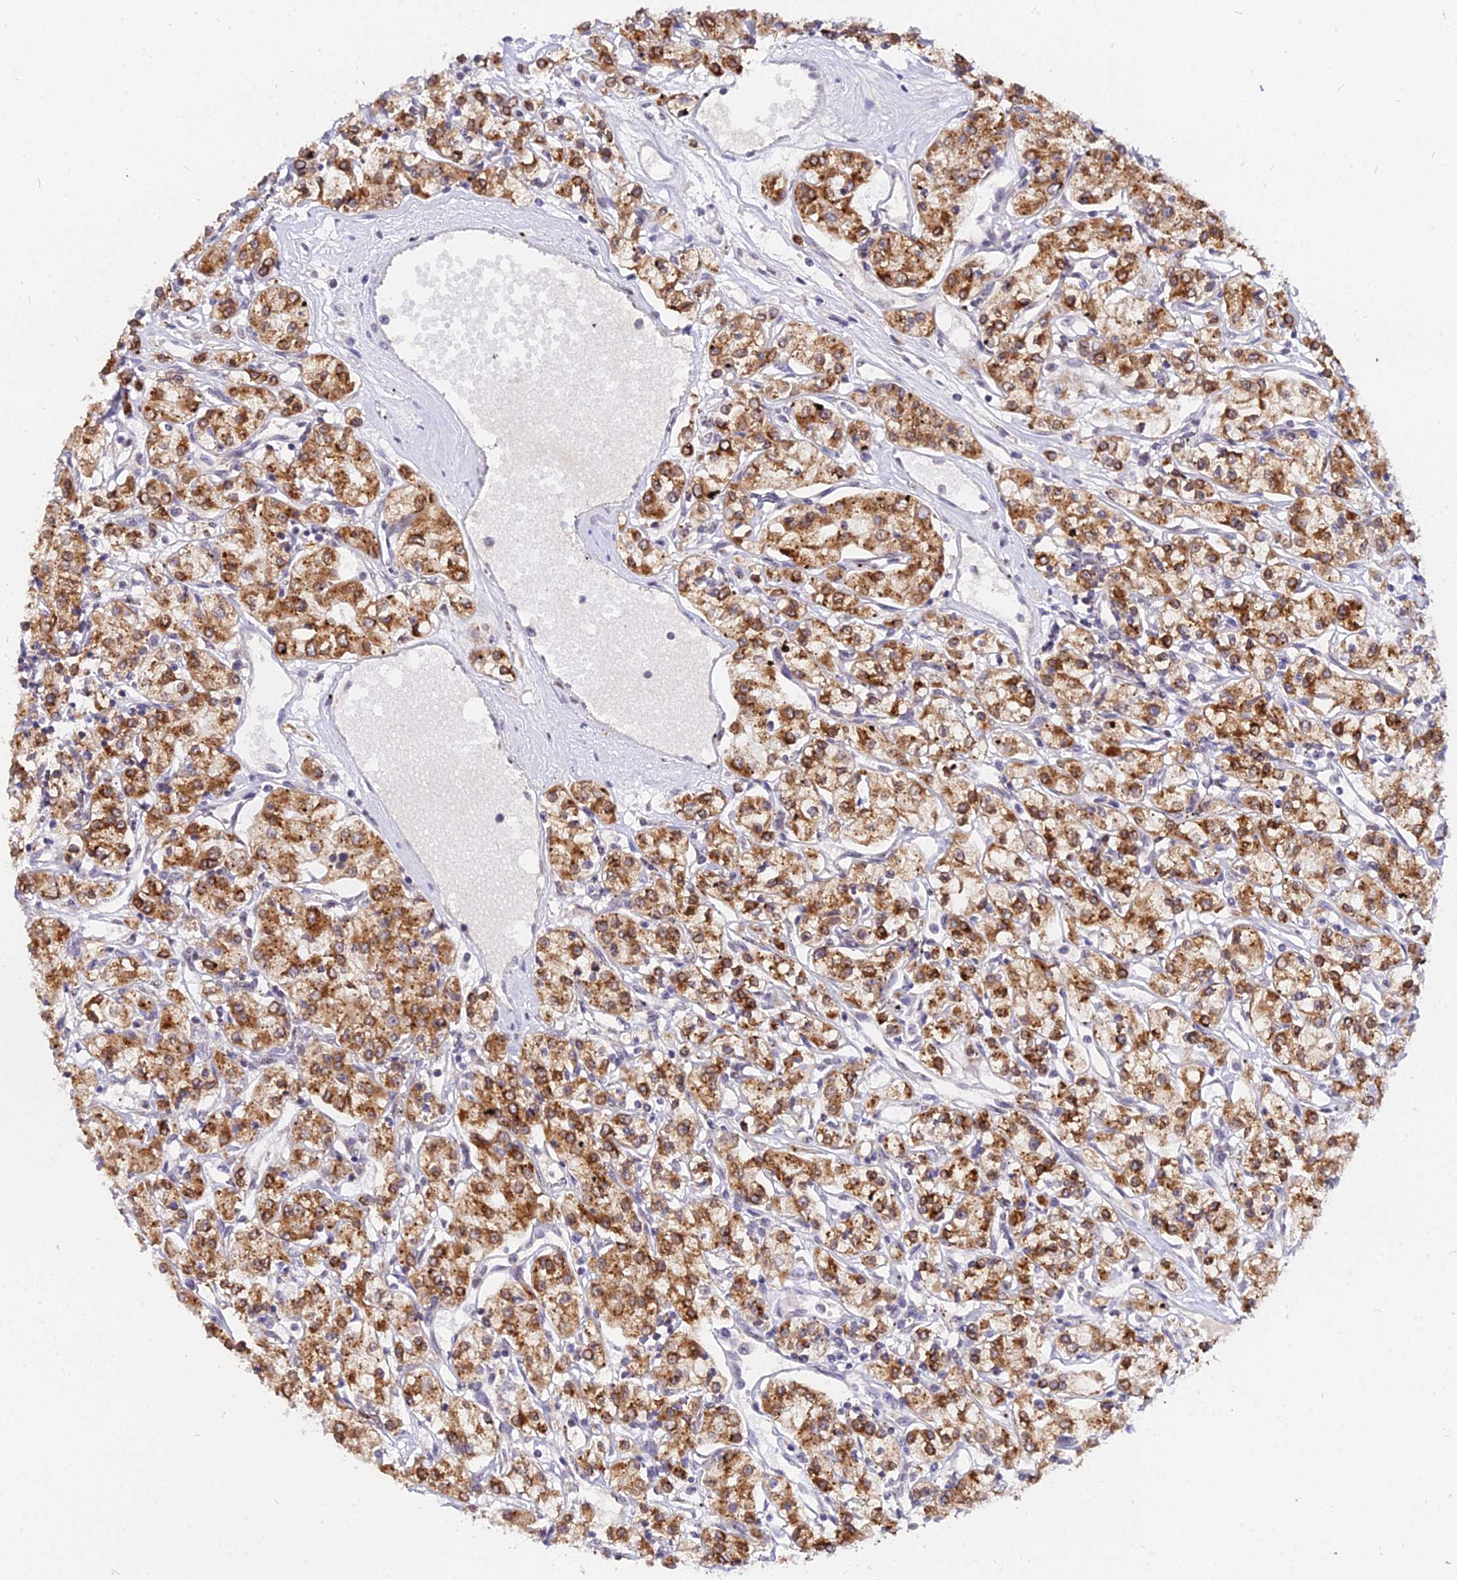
{"staining": {"intensity": "strong", "quantity": "25%-75%", "location": "cytoplasmic/membranous"}, "tissue": "renal cancer", "cell_type": "Tumor cells", "image_type": "cancer", "snomed": [{"axis": "morphology", "description": "Adenocarcinoma, NOS"}, {"axis": "topography", "description": "Kidney"}], "caption": "Immunohistochemistry (IHC) of human renal cancer (adenocarcinoma) demonstrates high levels of strong cytoplasmic/membranous positivity in approximately 25%-75% of tumor cells. (IHC, brightfield microscopy, high magnification).", "gene": "RNF121", "patient": {"sex": "female", "age": 59}}